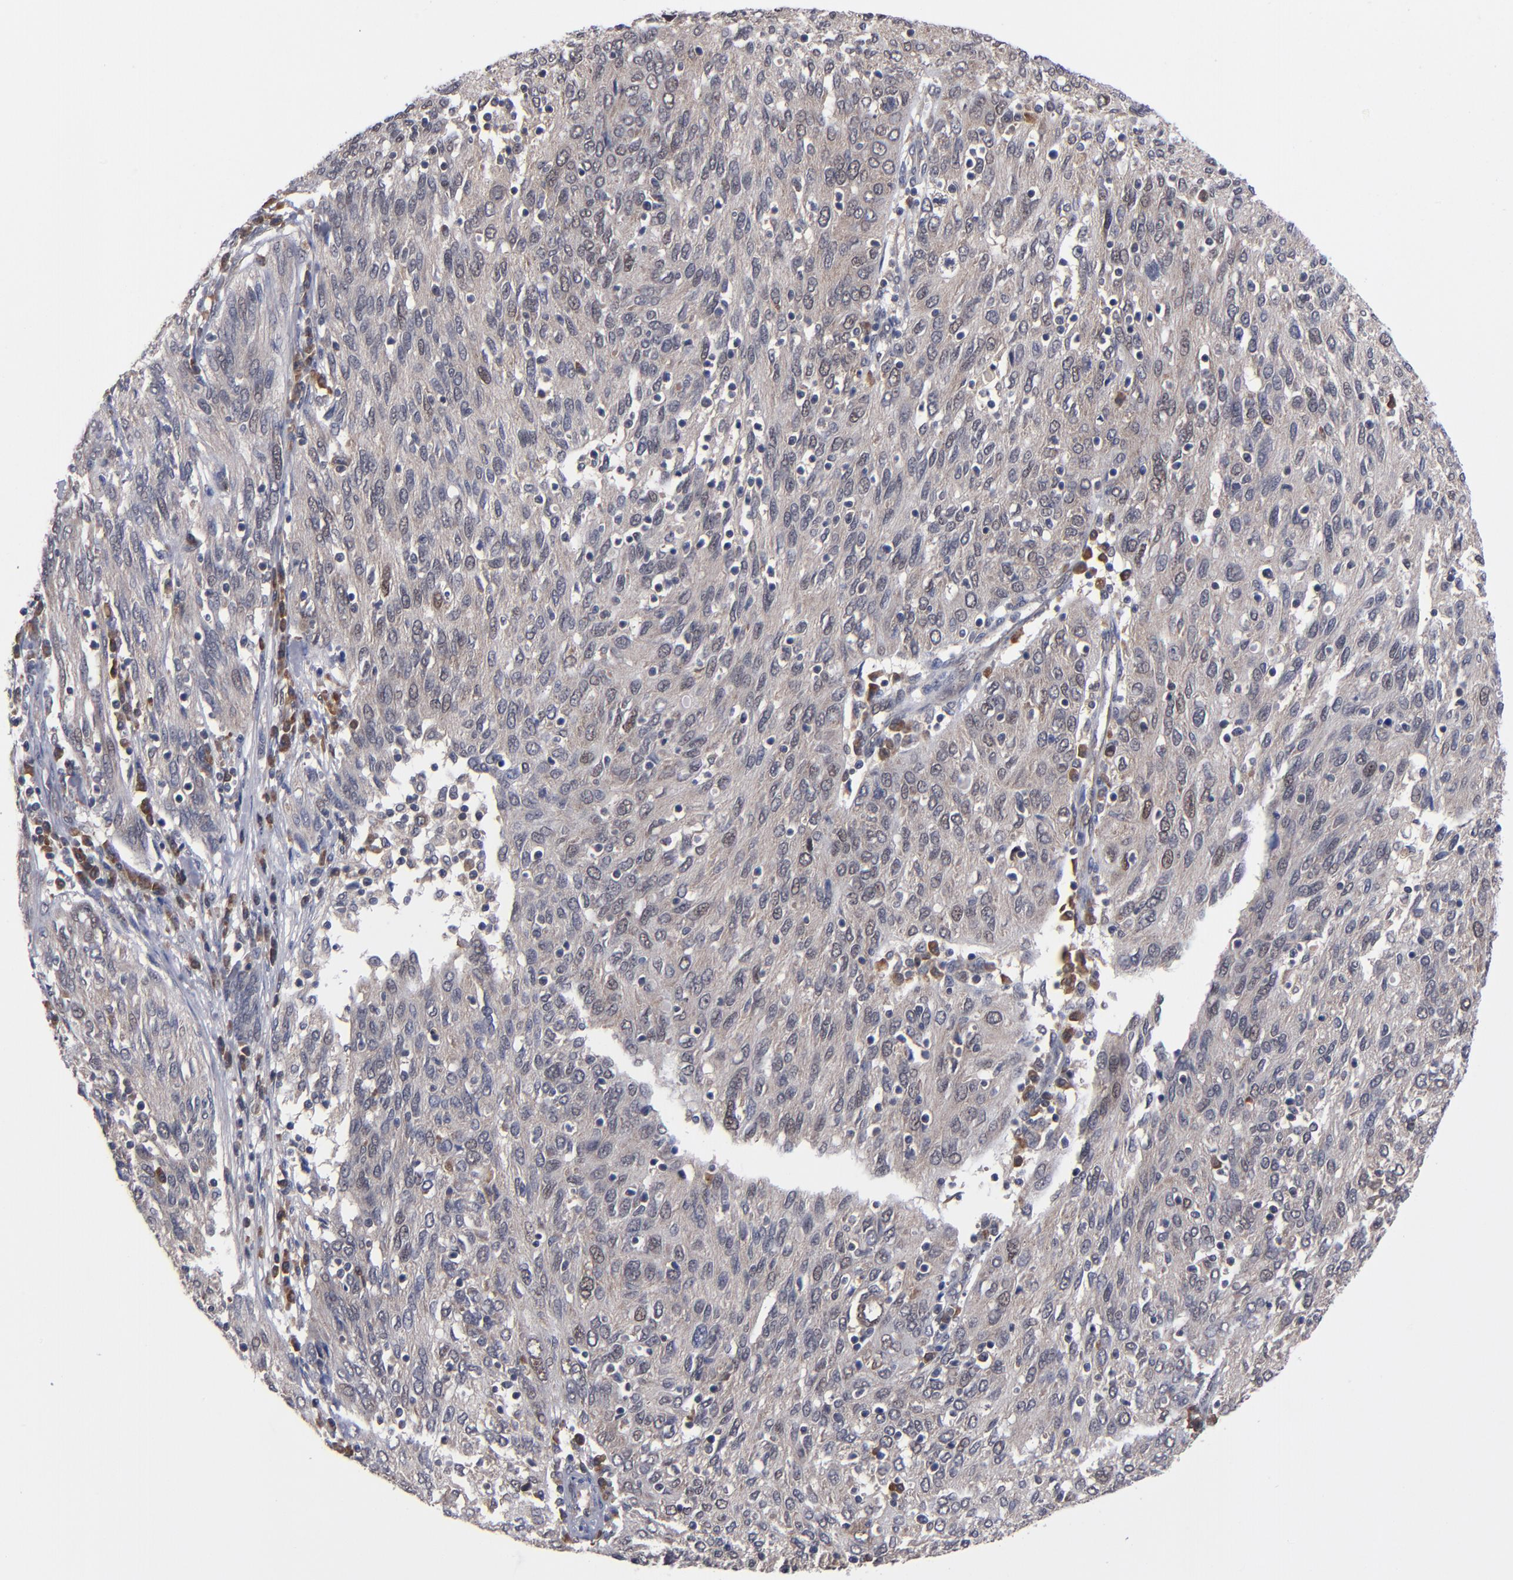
{"staining": {"intensity": "weak", "quantity": "25%-75%", "location": "cytoplasmic/membranous"}, "tissue": "ovarian cancer", "cell_type": "Tumor cells", "image_type": "cancer", "snomed": [{"axis": "morphology", "description": "Carcinoma, endometroid"}, {"axis": "topography", "description": "Ovary"}], "caption": "Protein staining of ovarian endometroid carcinoma tissue reveals weak cytoplasmic/membranous positivity in approximately 25%-75% of tumor cells. (brown staining indicates protein expression, while blue staining denotes nuclei).", "gene": "ALG13", "patient": {"sex": "female", "age": 50}}